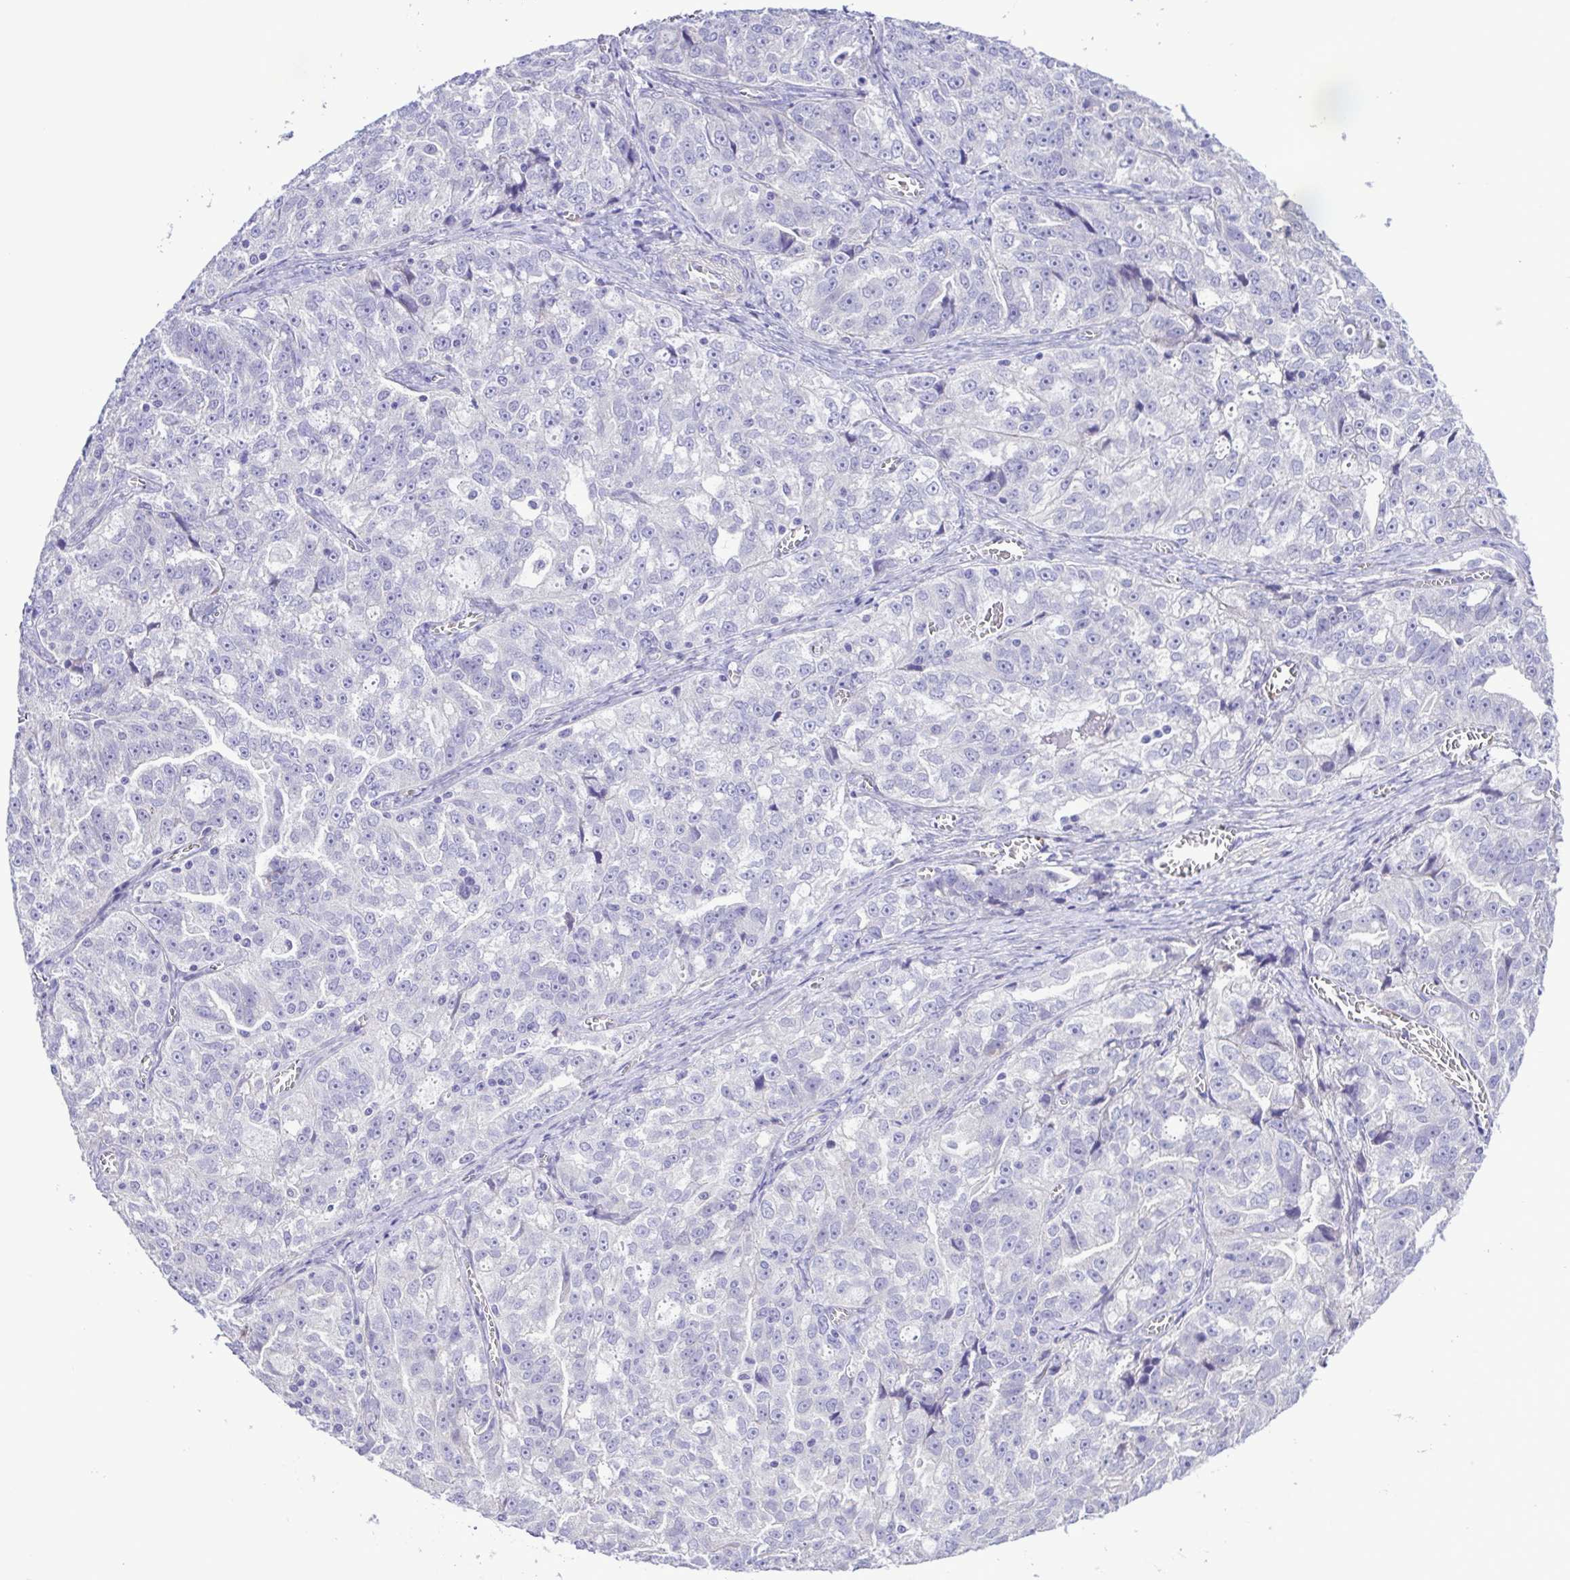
{"staining": {"intensity": "negative", "quantity": "none", "location": "none"}, "tissue": "ovarian cancer", "cell_type": "Tumor cells", "image_type": "cancer", "snomed": [{"axis": "morphology", "description": "Cystadenocarcinoma, serous, NOS"}, {"axis": "topography", "description": "Ovary"}], "caption": "Ovarian cancer was stained to show a protein in brown. There is no significant positivity in tumor cells. (DAB (3,3'-diaminobenzidine) IHC visualized using brightfield microscopy, high magnification).", "gene": "GABBR2", "patient": {"sex": "female", "age": 51}}